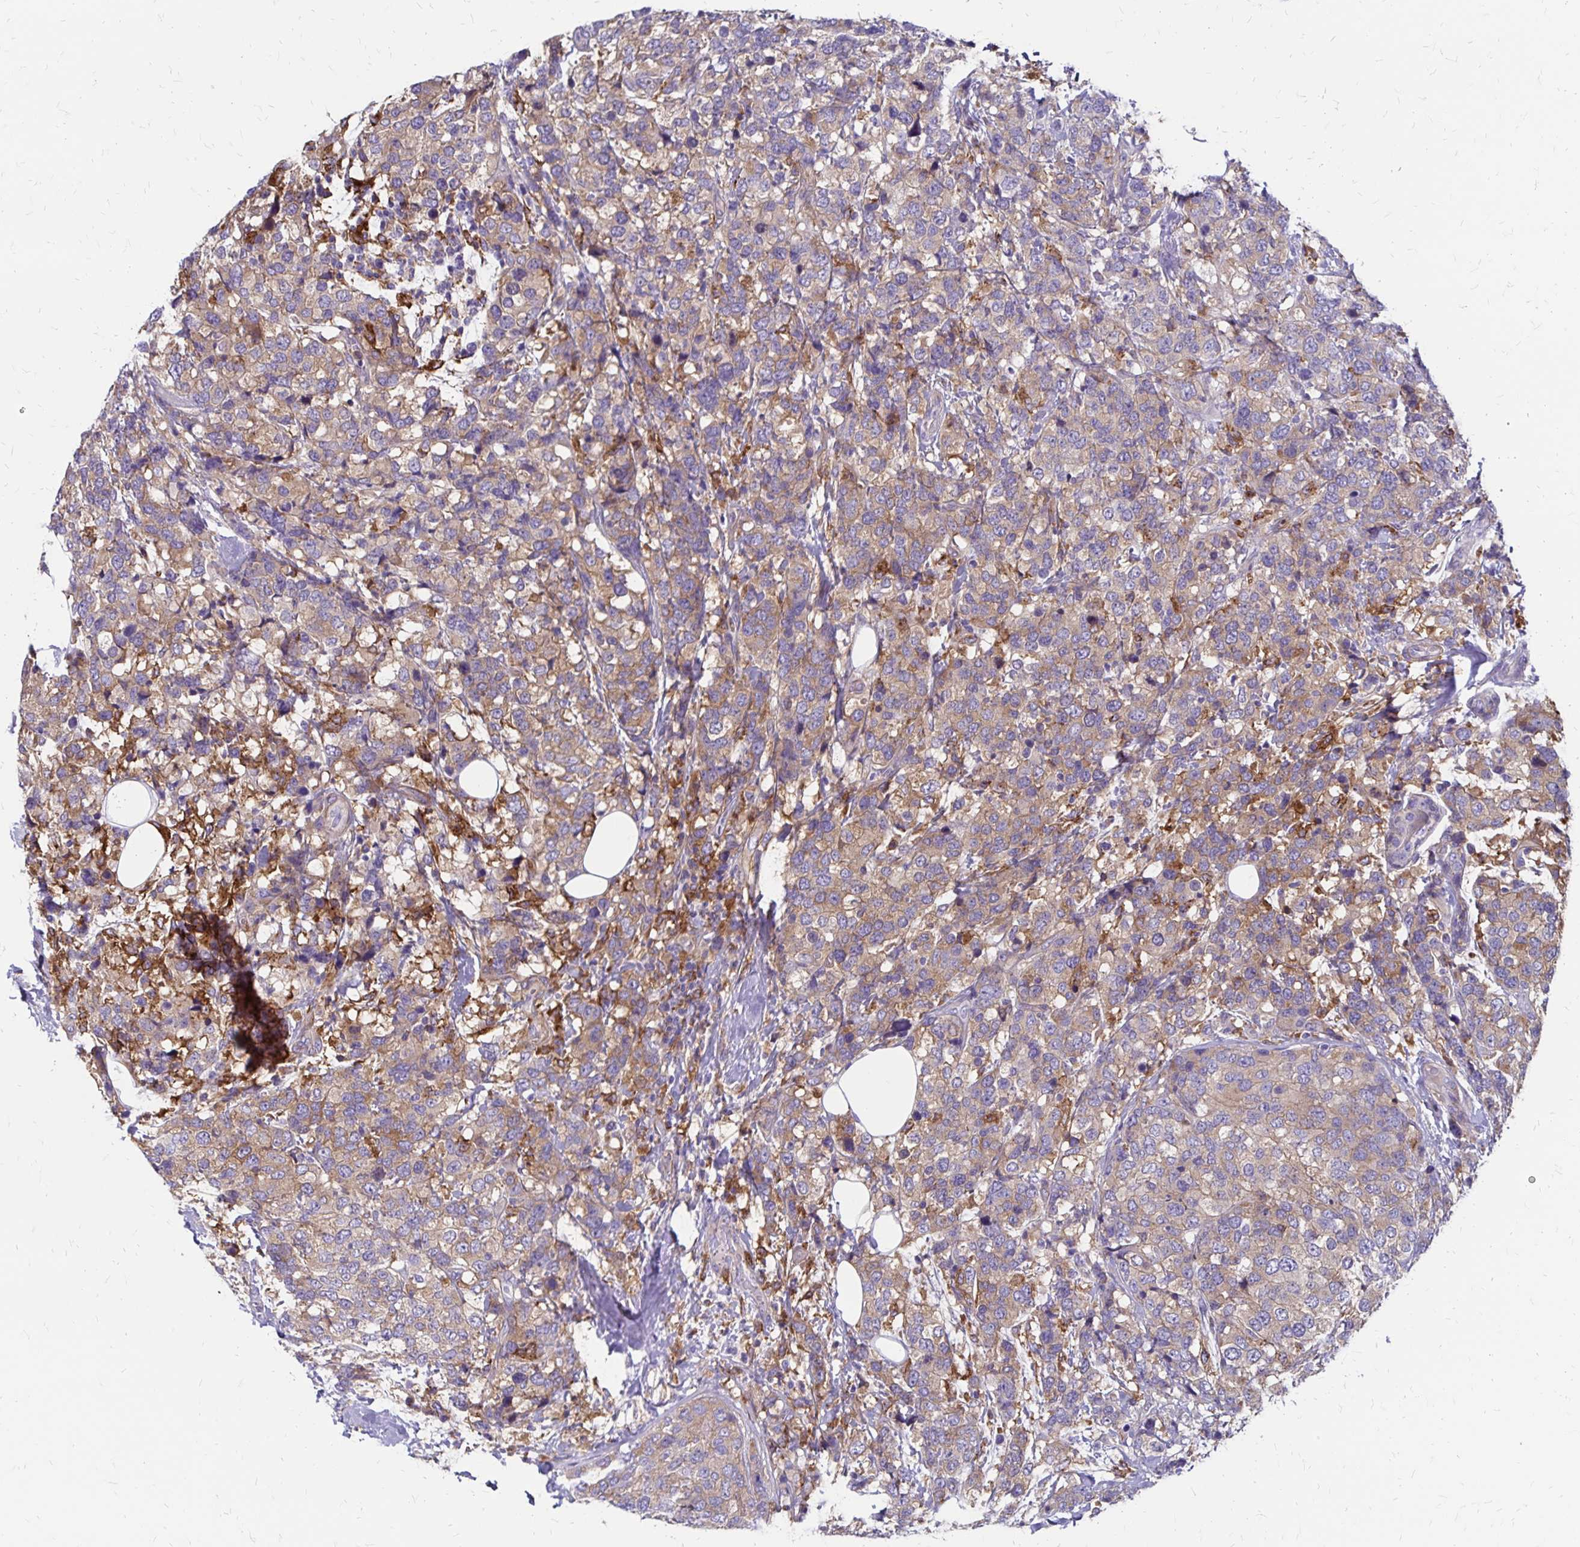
{"staining": {"intensity": "weak", "quantity": "25%-75%", "location": "cytoplasmic/membranous"}, "tissue": "breast cancer", "cell_type": "Tumor cells", "image_type": "cancer", "snomed": [{"axis": "morphology", "description": "Lobular carcinoma"}, {"axis": "topography", "description": "Breast"}], "caption": "A photomicrograph of human lobular carcinoma (breast) stained for a protein reveals weak cytoplasmic/membranous brown staining in tumor cells.", "gene": "TNS3", "patient": {"sex": "female", "age": 59}}